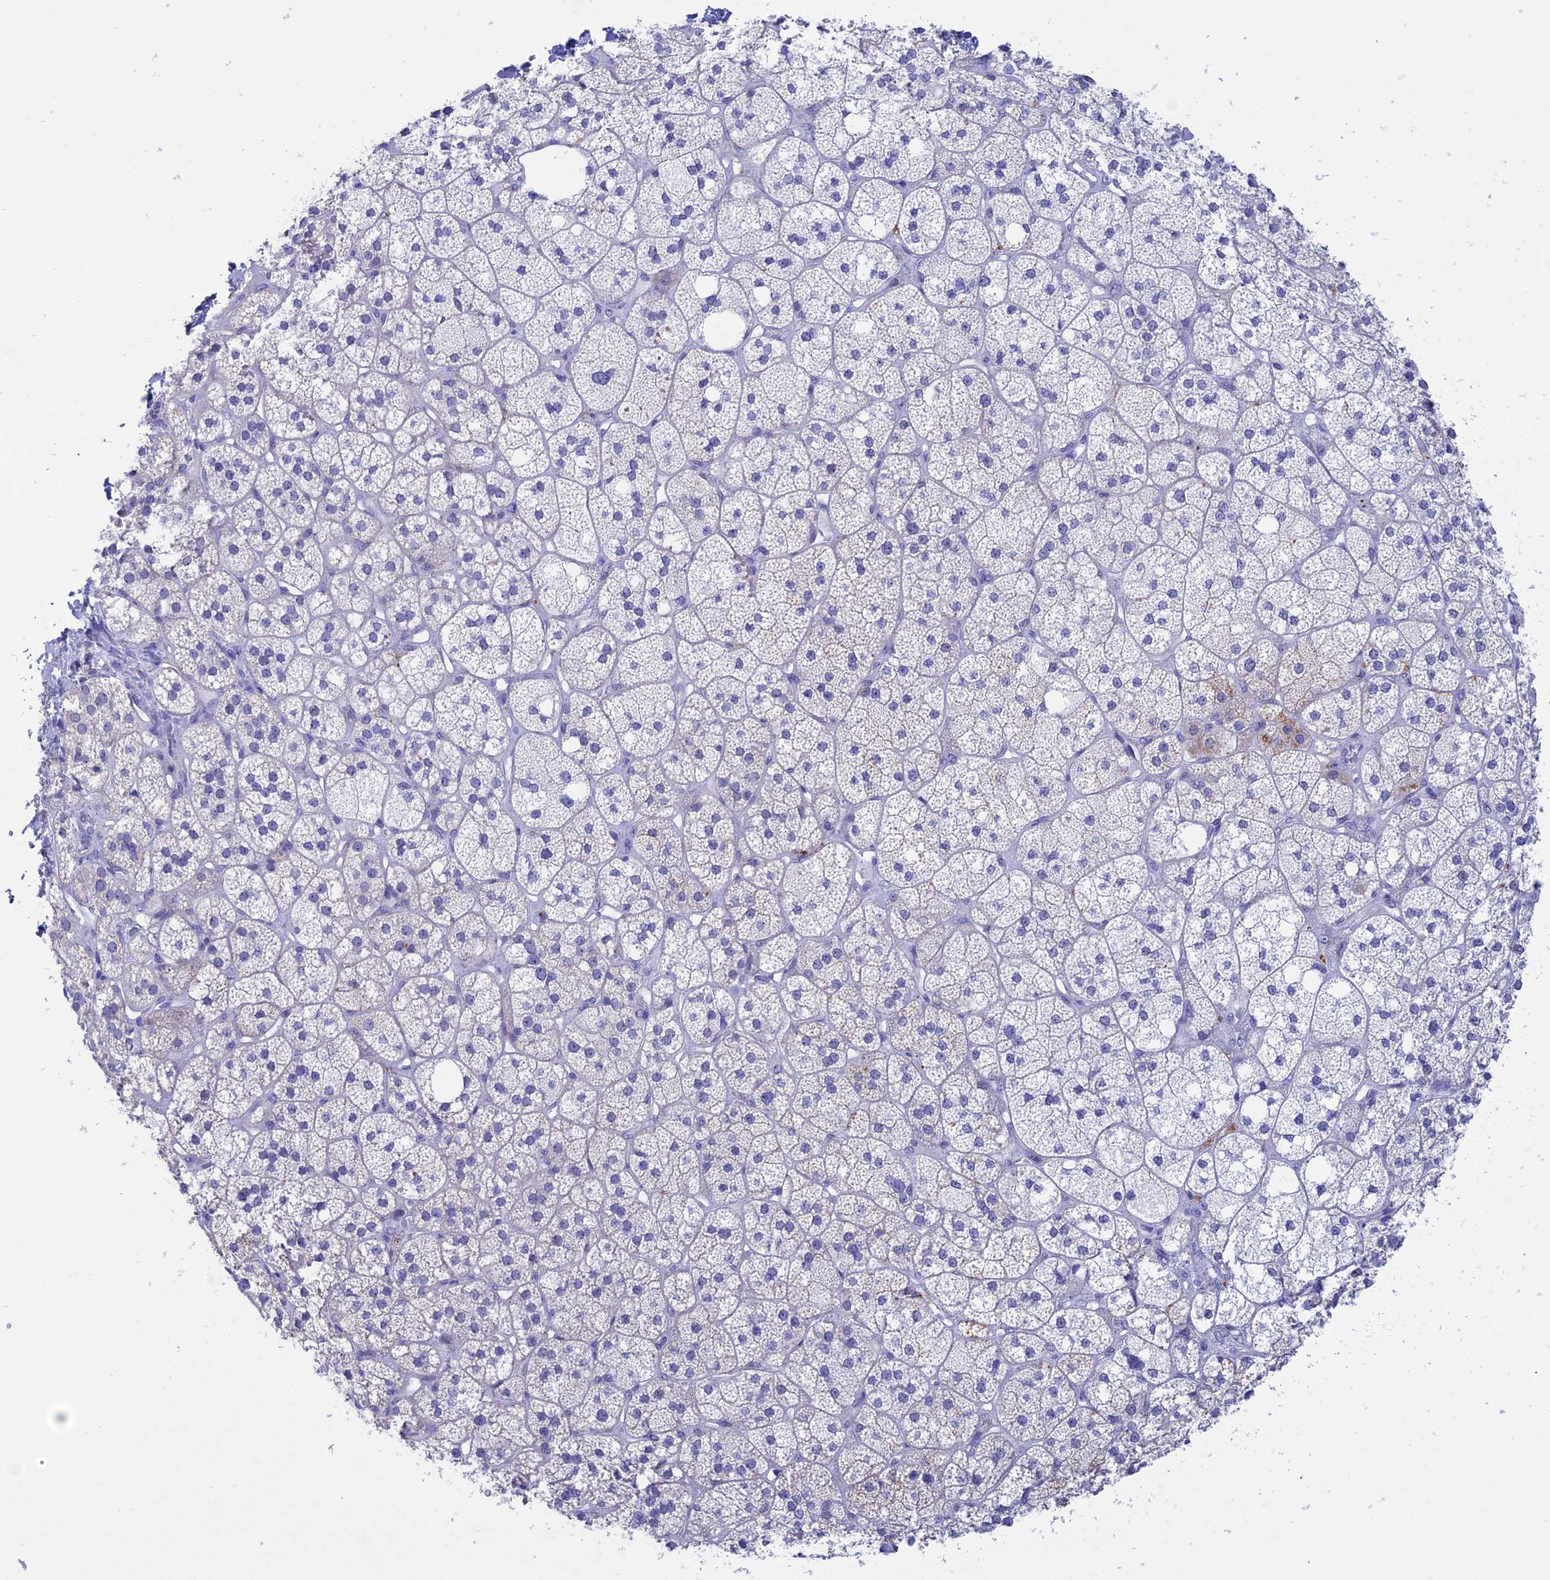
{"staining": {"intensity": "strong", "quantity": "<25%", "location": "cytoplasmic/membranous"}, "tissue": "adrenal gland", "cell_type": "Glandular cells", "image_type": "normal", "snomed": [{"axis": "morphology", "description": "Normal tissue, NOS"}, {"axis": "topography", "description": "Adrenal gland"}], "caption": "Strong cytoplasmic/membranous expression for a protein is present in about <25% of glandular cells of benign adrenal gland using immunohistochemistry.", "gene": "BTBD19", "patient": {"sex": "male", "age": 61}}